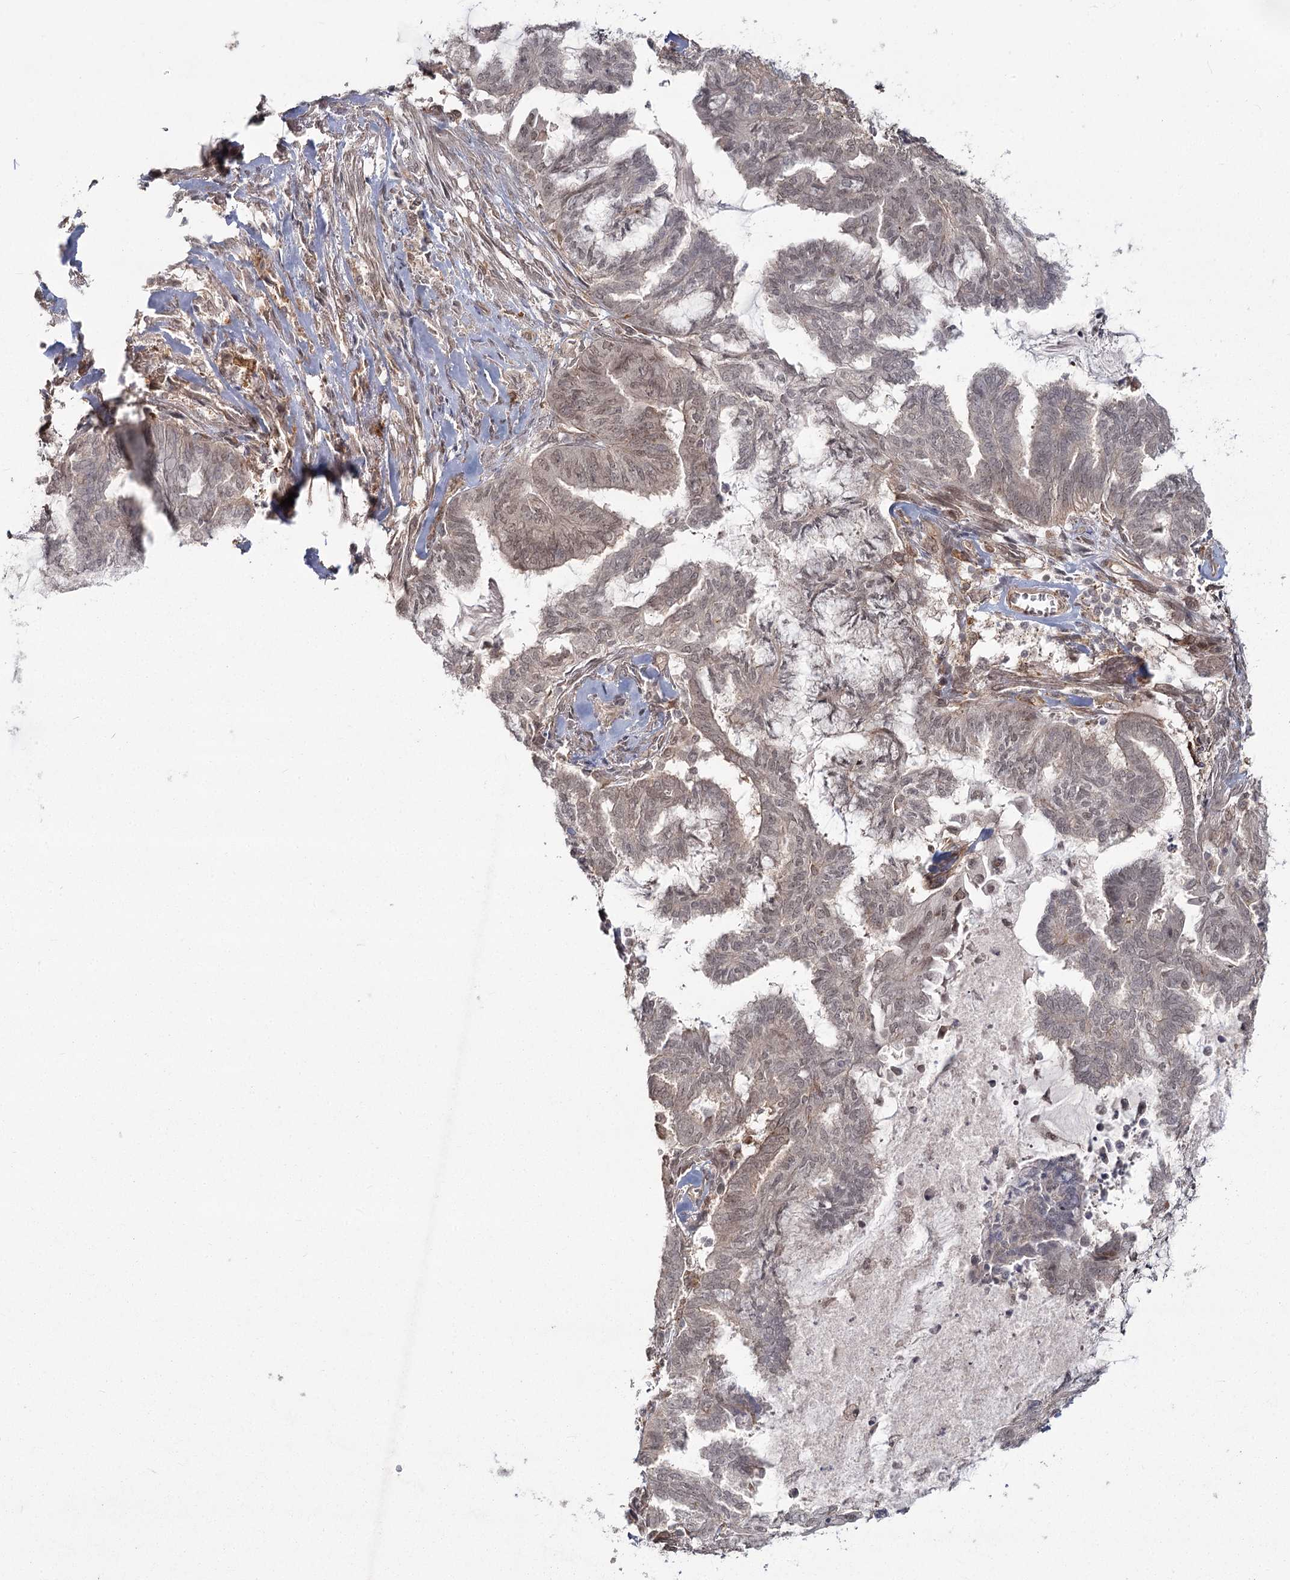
{"staining": {"intensity": "weak", "quantity": "25%-75%", "location": "cytoplasmic/membranous,nuclear"}, "tissue": "endometrial cancer", "cell_type": "Tumor cells", "image_type": "cancer", "snomed": [{"axis": "morphology", "description": "Adenocarcinoma, NOS"}, {"axis": "topography", "description": "Endometrium"}], "caption": "An immunohistochemistry histopathology image of tumor tissue is shown. Protein staining in brown shows weak cytoplasmic/membranous and nuclear positivity in endometrial cancer within tumor cells.", "gene": "AP2M1", "patient": {"sex": "female", "age": 86}}